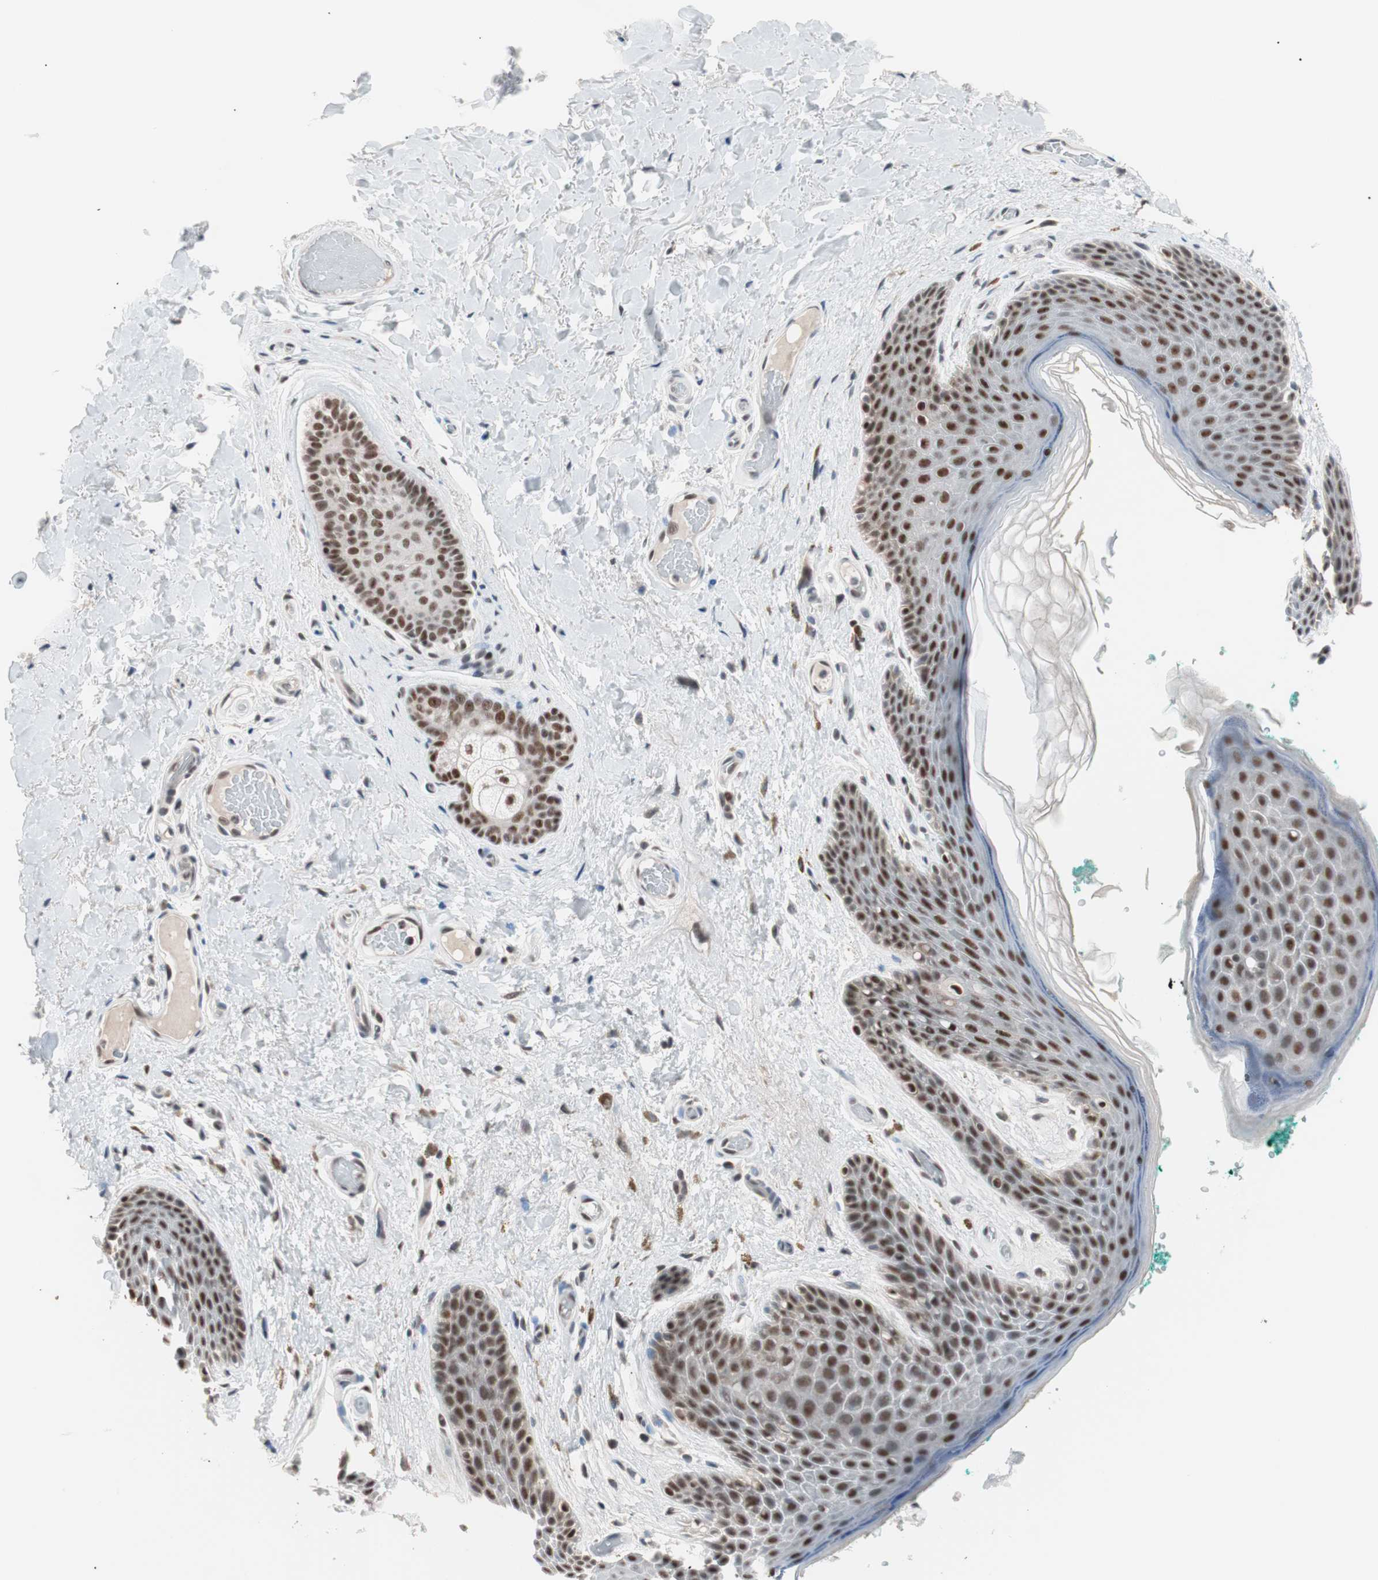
{"staining": {"intensity": "strong", "quantity": ">75%", "location": "nuclear"}, "tissue": "skin", "cell_type": "Epidermal cells", "image_type": "normal", "snomed": [{"axis": "morphology", "description": "Normal tissue, NOS"}, {"axis": "topography", "description": "Anal"}], "caption": "Skin stained with a brown dye shows strong nuclear positive expression in about >75% of epidermal cells.", "gene": "LIG3", "patient": {"sex": "male", "age": 74}}